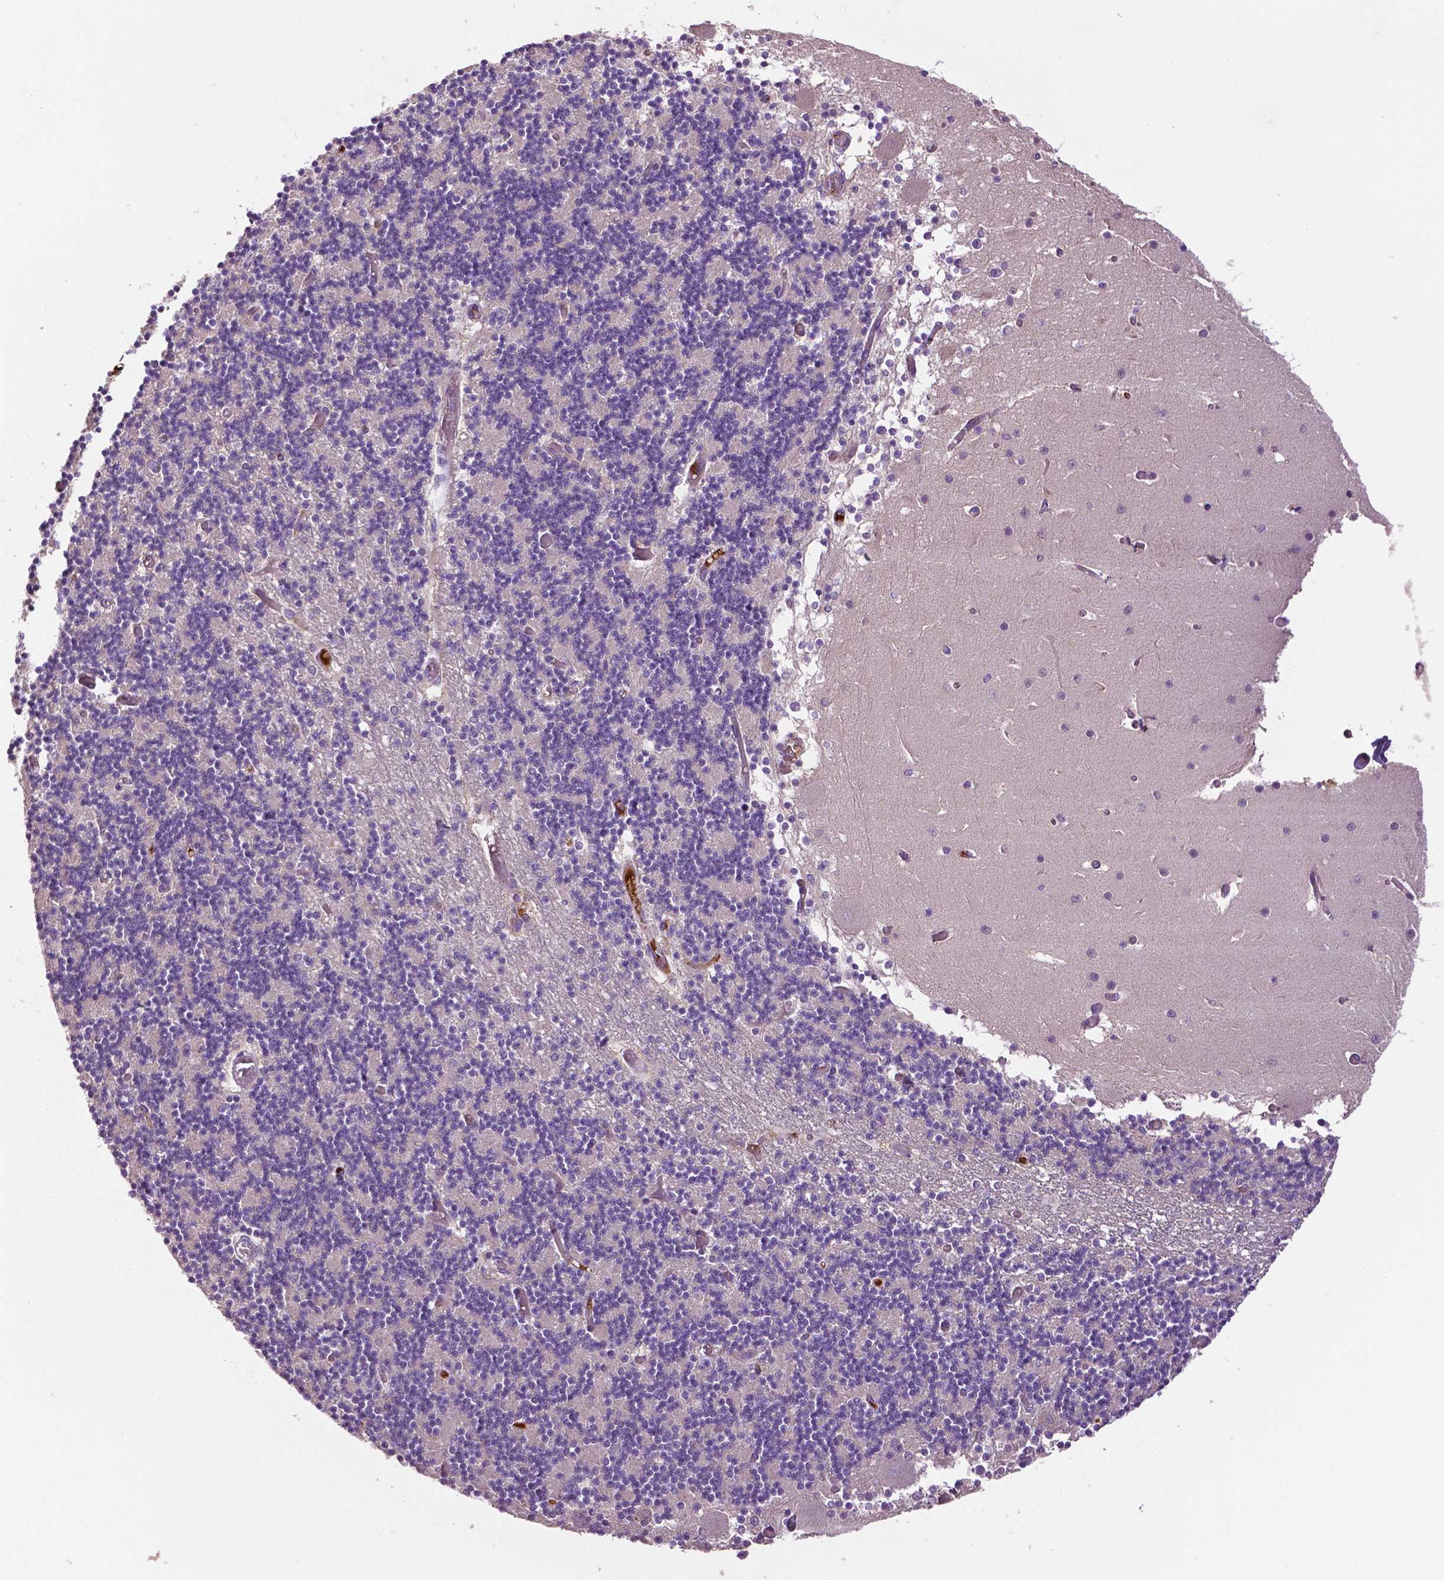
{"staining": {"intensity": "negative", "quantity": "none", "location": "none"}, "tissue": "cerebellum", "cell_type": "Cells in granular layer", "image_type": "normal", "snomed": [{"axis": "morphology", "description": "Normal tissue, NOS"}, {"axis": "topography", "description": "Cerebellum"}], "caption": "Immunohistochemistry image of unremarkable cerebellum stained for a protein (brown), which exhibits no staining in cells in granular layer. (Stains: DAB immunohistochemistry with hematoxylin counter stain, Microscopy: brightfield microscopy at high magnification).", "gene": "PTPN5", "patient": {"sex": "female", "age": 28}}